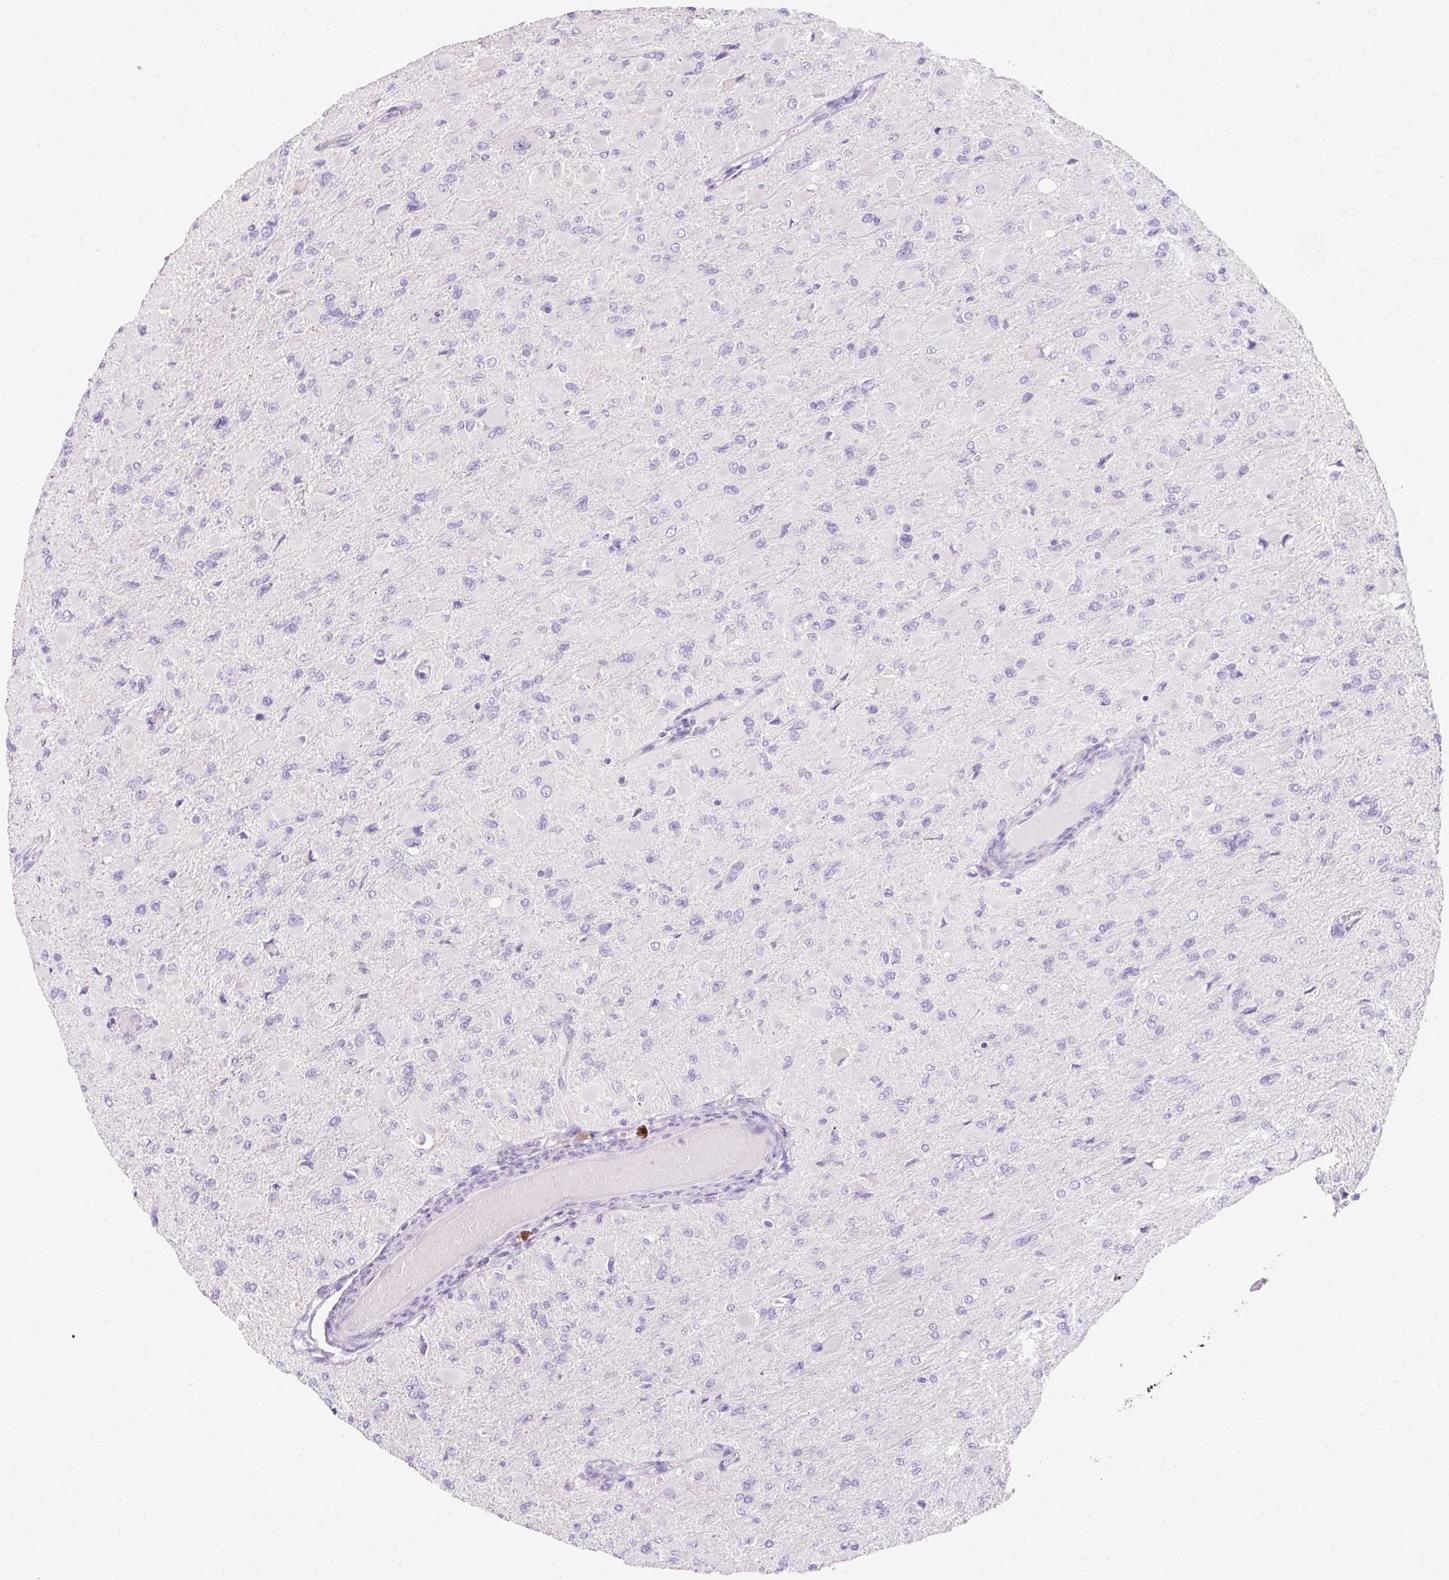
{"staining": {"intensity": "negative", "quantity": "none", "location": "none"}, "tissue": "glioma", "cell_type": "Tumor cells", "image_type": "cancer", "snomed": [{"axis": "morphology", "description": "Glioma, malignant, High grade"}, {"axis": "topography", "description": "Cerebral cortex"}], "caption": "This is a micrograph of immunohistochemistry staining of malignant glioma (high-grade), which shows no positivity in tumor cells.", "gene": "TMEM213", "patient": {"sex": "female", "age": 36}}